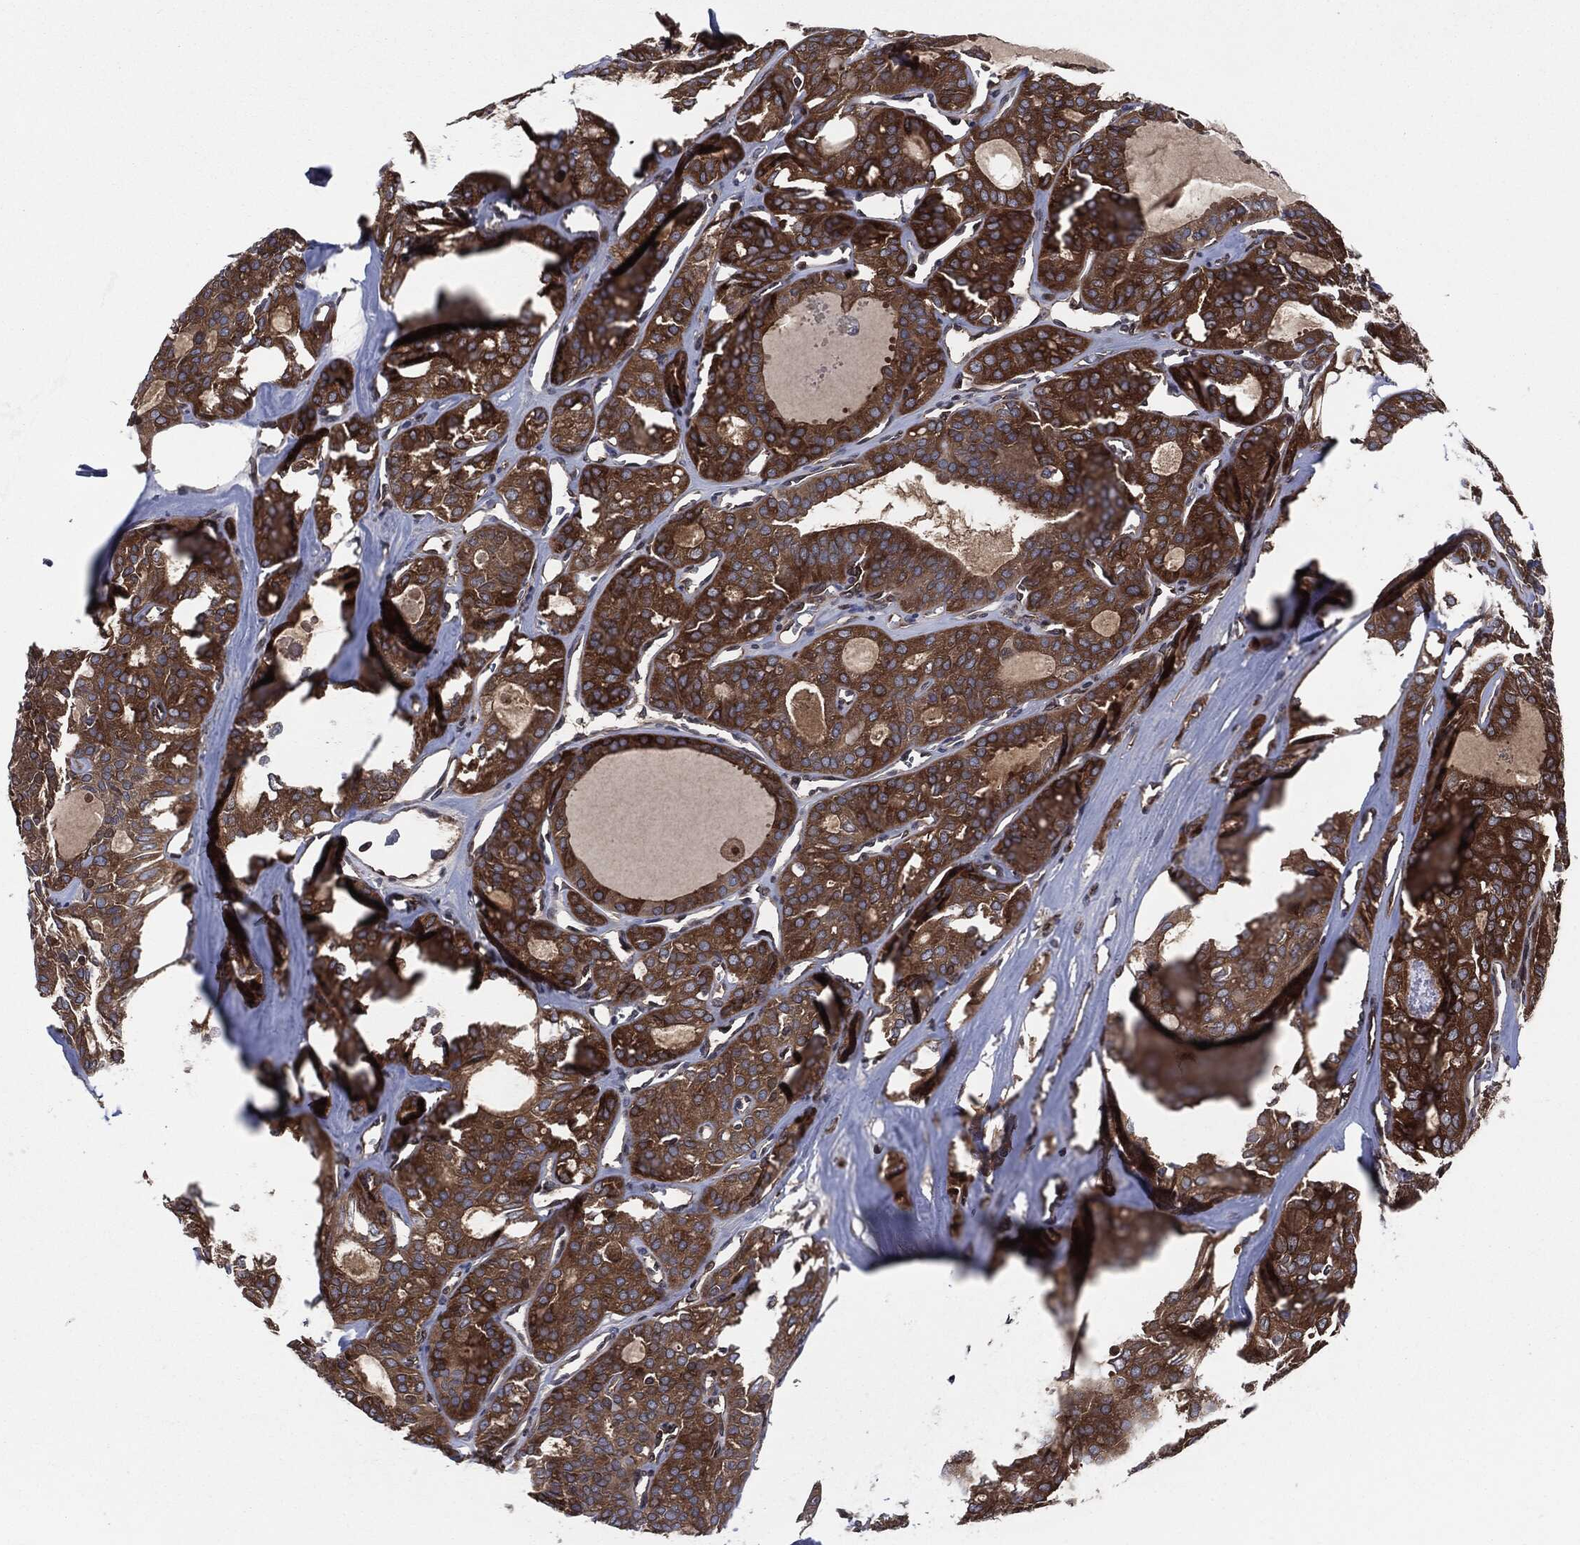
{"staining": {"intensity": "strong", "quantity": ">75%", "location": "cytoplasmic/membranous"}, "tissue": "thyroid cancer", "cell_type": "Tumor cells", "image_type": "cancer", "snomed": [{"axis": "morphology", "description": "Follicular adenoma carcinoma, NOS"}, {"axis": "topography", "description": "Thyroid gland"}], "caption": "Immunohistochemistry histopathology image of neoplastic tissue: human follicular adenoma carcinoma (thyroid) stained using immunohistochemistry (IHC) reveals high levels of strong protein expression localized specifically in the cytoplasmic/membranous of tumor cells, appearing as a cytoplasmic/membranous brown color.", "gene": "XPNPEP1", "patient": {"sex": "male", "age": 75}}